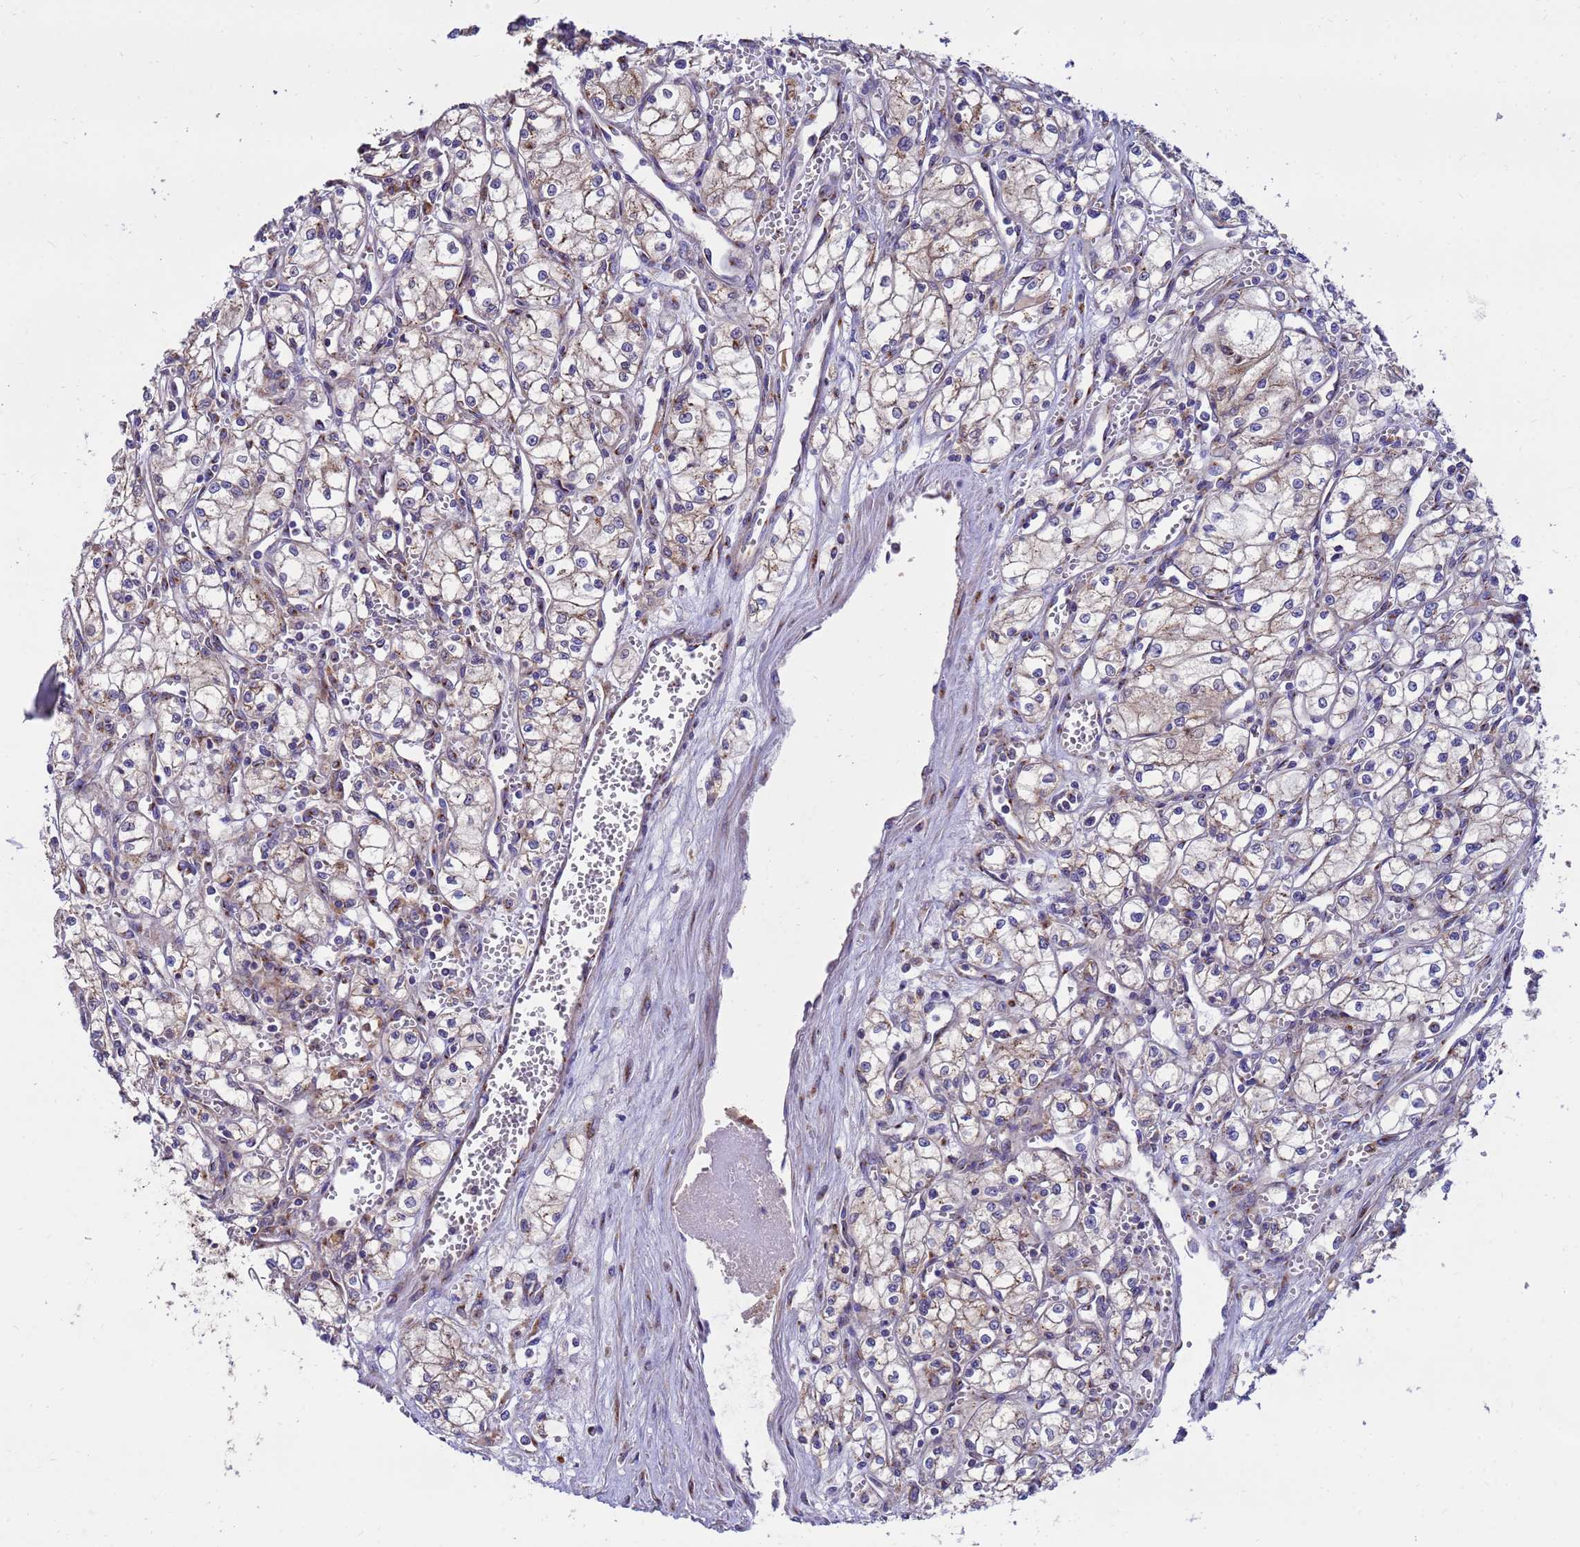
{"staining": {"intensity": "moderate", "quantity": "25%-75%", "location": "cytoplasmic/membranous"}, "tissue": "renal cancer", "cell_type": "Tumor cells", "image_type": "cancer", "snomed": [{"axis": "morphology", "description": "Adenocarcinoma, NOS"}, {"axis": "topography", "description": "Kidney"}], "caption": "Tumor cells show medium levels of moderate cytoplasmic/membranous positivity in approximately 25%-75% of cells in human renal adenocarcinoma.", "gene": "HPS3", "patient": {"sex": "male", "age": 59}}